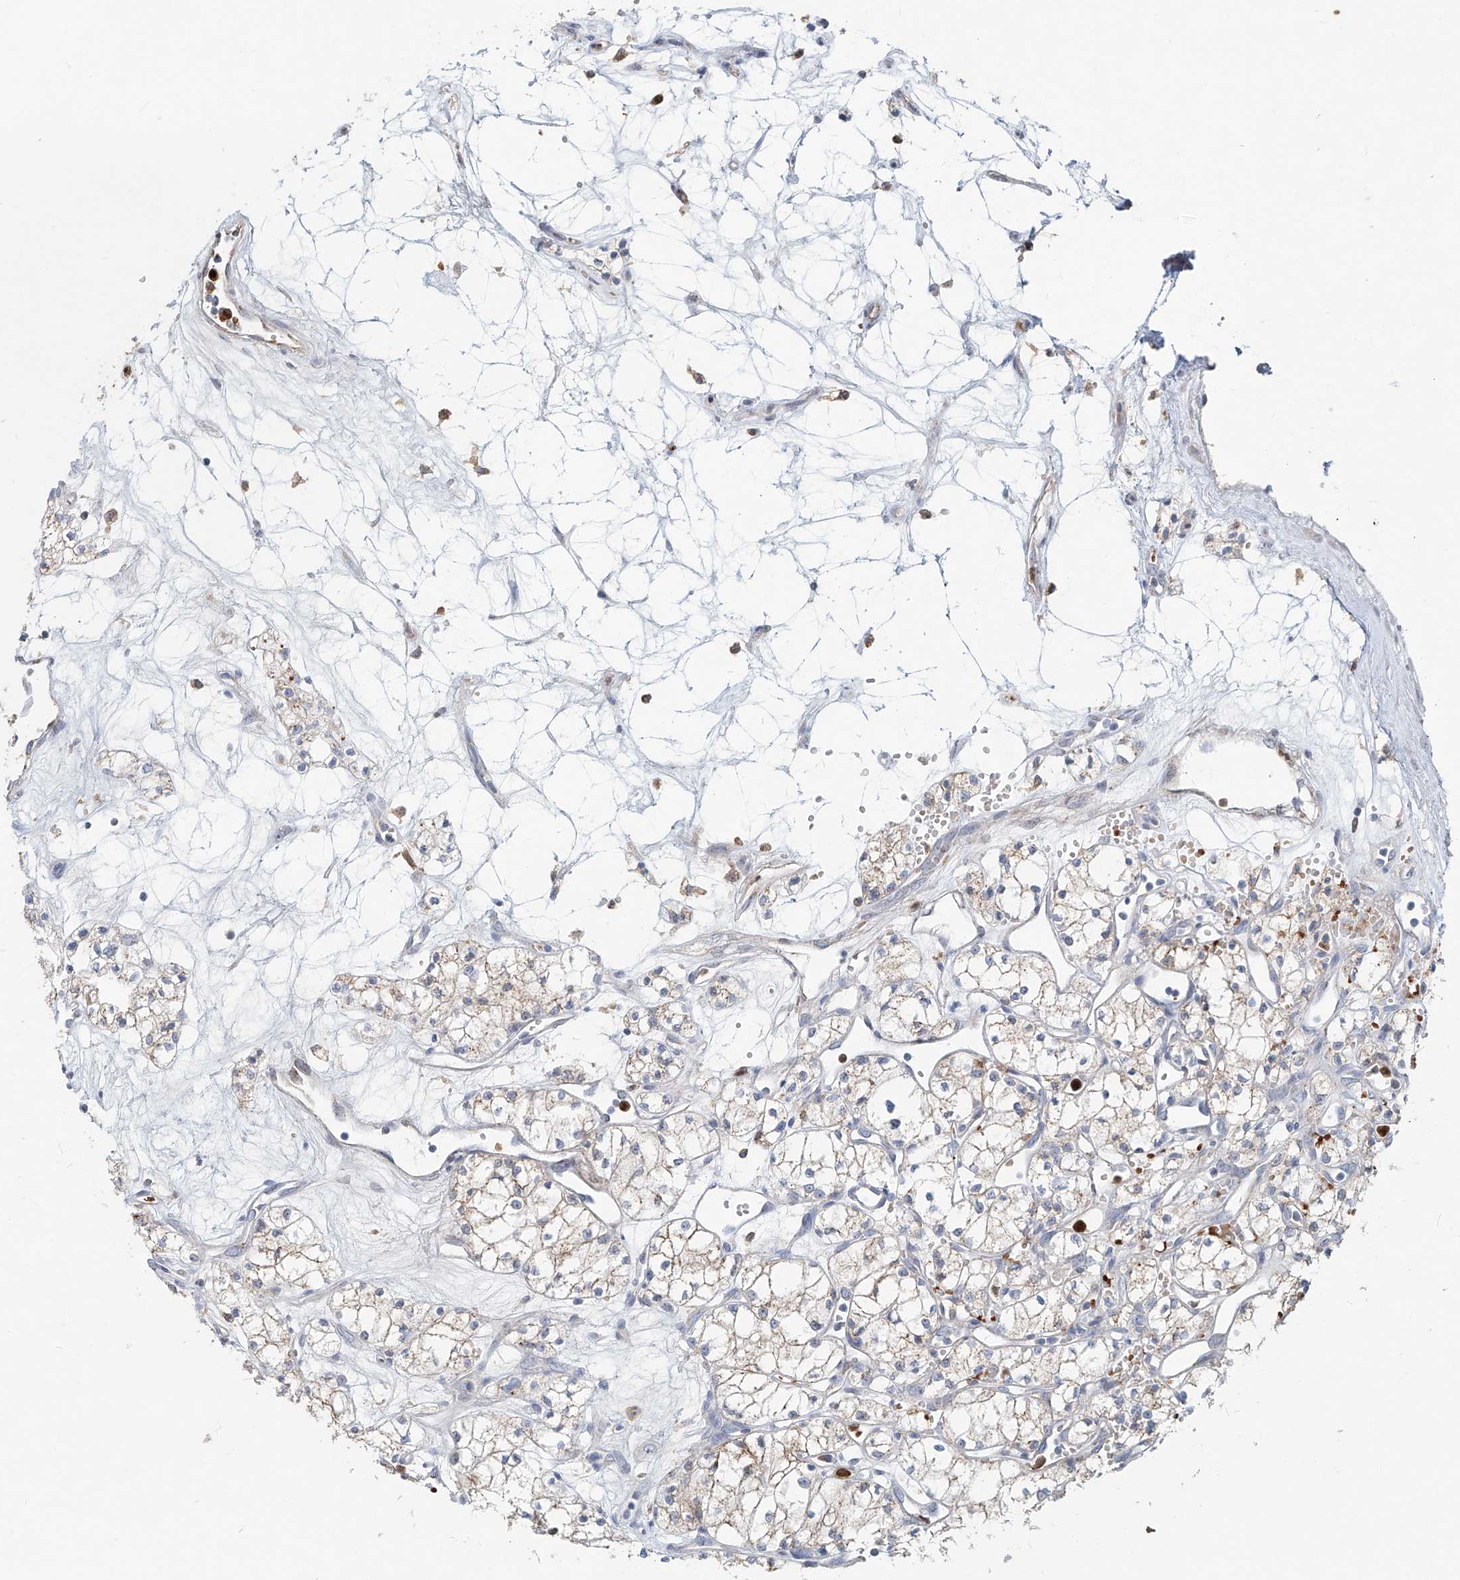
{"staining": {"intensity": "weak", "quantity": ">75%", "location": "cytoplasmic/membranous"}, "tissue": "renal cancer", "cell_type": "Tumor cells", "image_type": "cancer", "snomed": [{"axis": "morphology", "description": "Adenocarcinoma, NOS"}, {"axis": "topography", "description": "Kidney"}], "caption": "Renal cancer (adenocarcinoma) stained with DAB IHC shows low levels of weak cytoplasmic/membranous positivity in about >75% of tumor cells.", "gene": "PTPRA", "patient": {"sex": "male", "age": 59}}